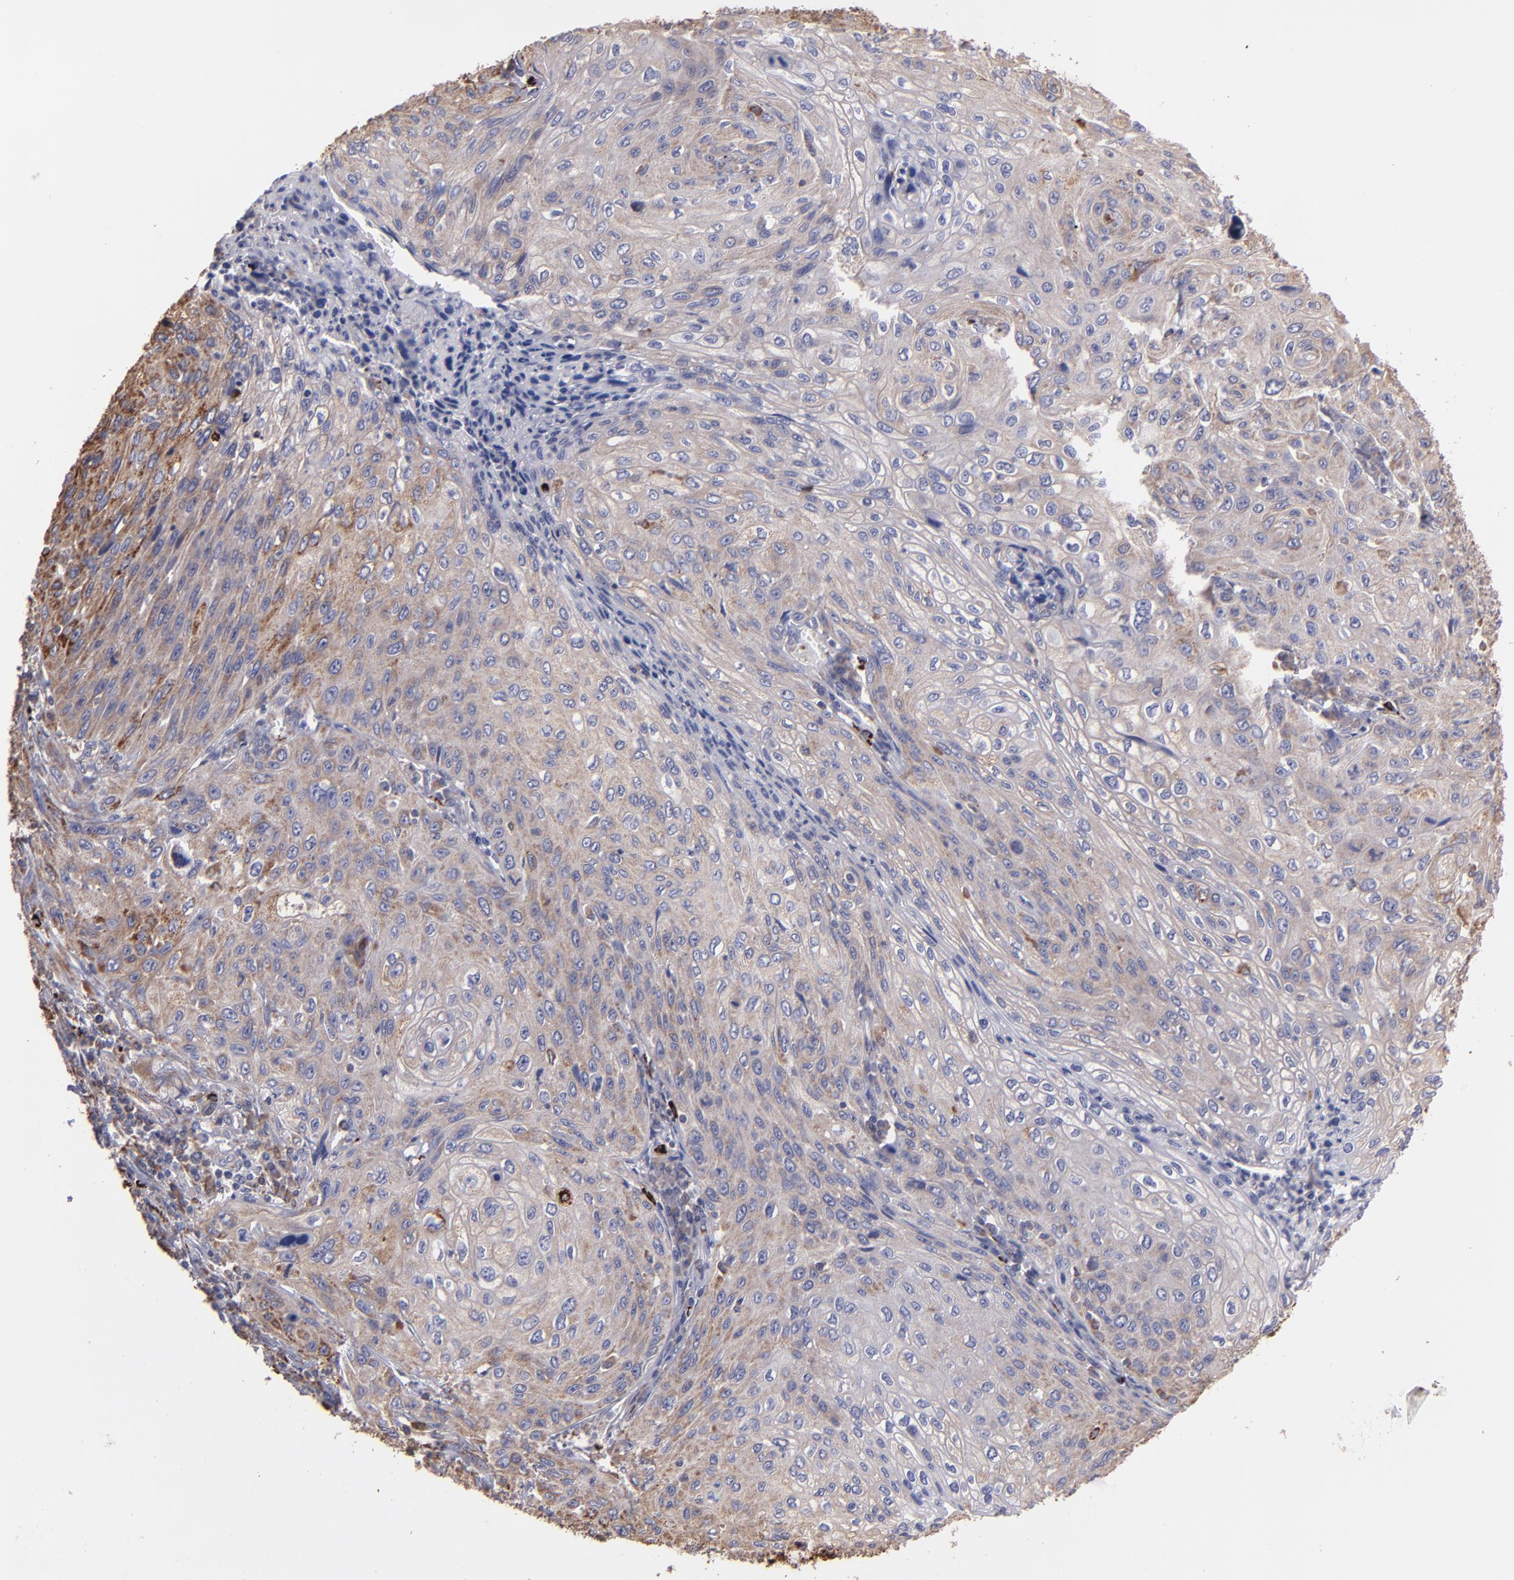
{"staining": {"intensity": "weak", "quantity": ">75%", "location": "cytoplasmic/membranous"}, "tissue": "cervical cancer", "cell_type": "Tumor cells", "image_type": "cancer", "snomed": [{"axis": "morphology", "description": "Squamous cell carcinoma, NOS"}, {"axis": "topography", "description": "Cervix"}], "caption": "Cervical cancer (squamous cell carcinoma) tissue demonstrates weak cytoplasmic/membranous staining in about >75% of tumor cells, visualized by immunohistochemistry.", "gene": "MAOB", "patient": {"sex": "female", "age": 32}}